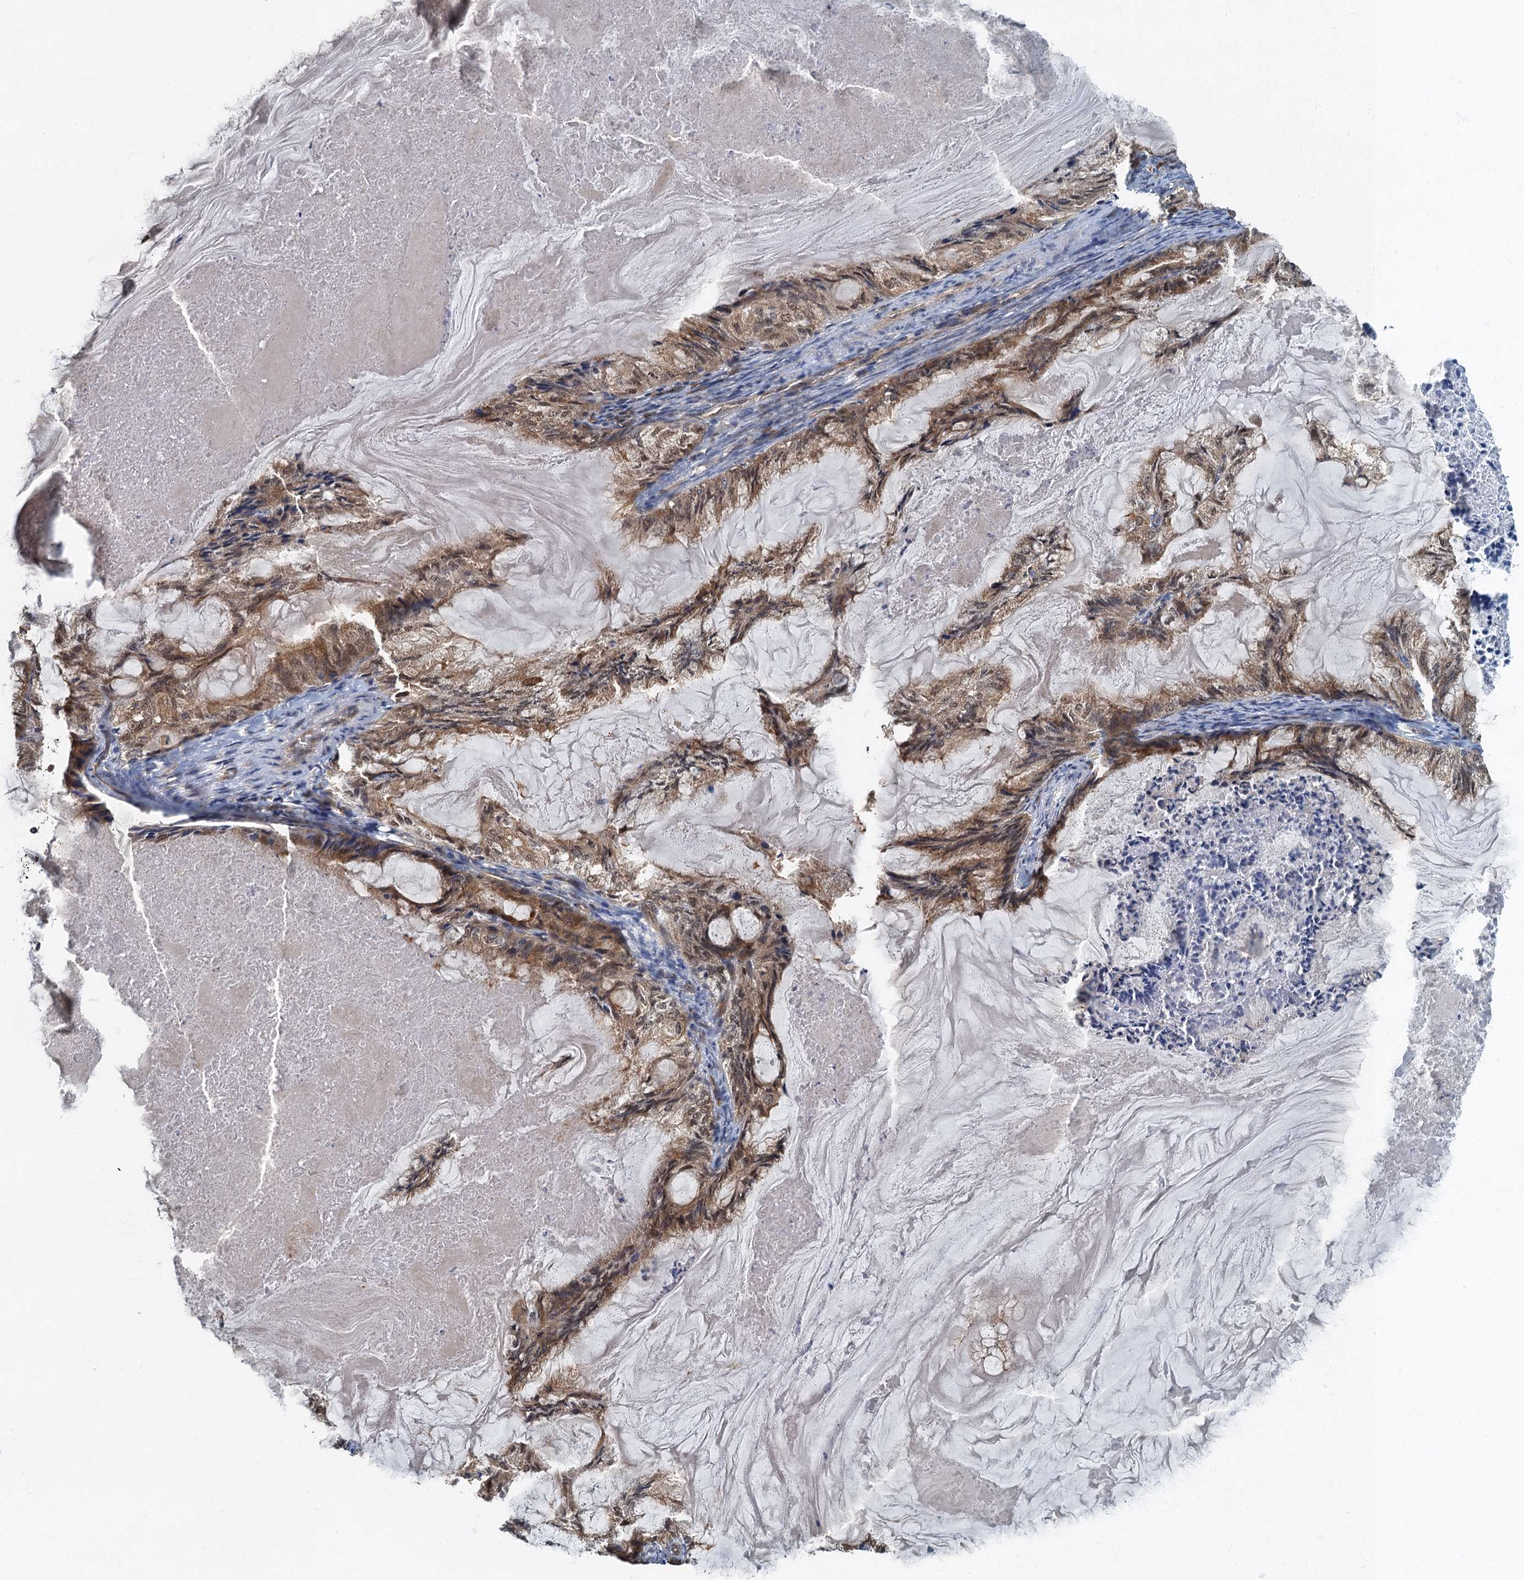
{"staining": {"intensity": "moderate", "quantity": ">75%", "location": "cytoplasmic/membranous,nuclear"}, "tissue": "endometrial cancer", "cell_type": "Tumor cells", "image_type": "cancer", "snomed": [{"axis": "morphology", "description": "Adenocarcinoma, NOS"}, {"axis": "topography", "description": "Endometrium"}], "caption": "Immunohistochemical staining of human endometrial cancer displays moderate cytoplasmic/membranous and nuclear protein staining in approximately >75% of tumor cells.", "gene": "TBCK", "patient": {"sex": "female", "age": 86}}